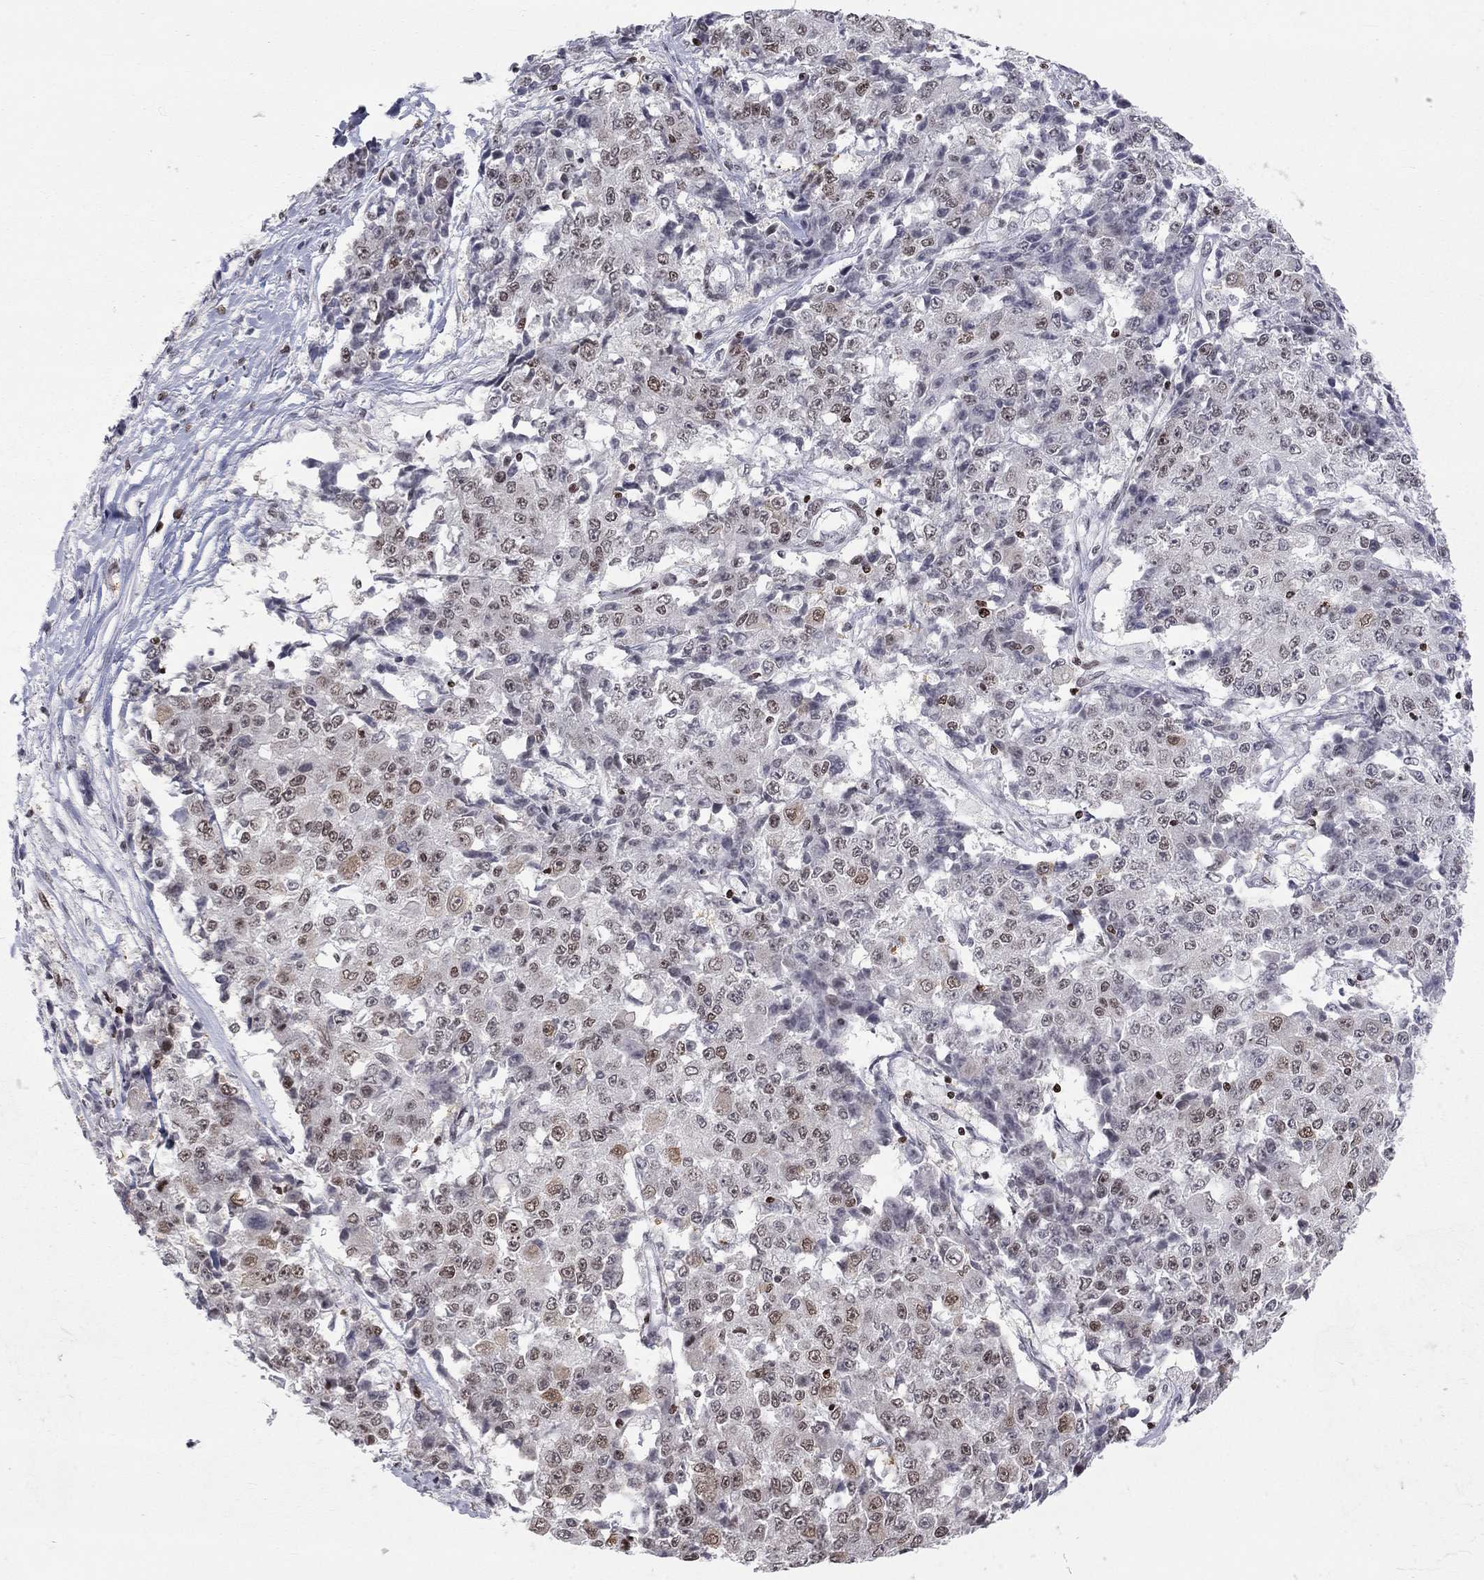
{"staining": {"intensity": "weak", "quantity": "<25%", "location": "nuclear"}, "tissue": "ovarian cancer", "cell_type": "Tumor cells", "image_type": "cancer", "snomed": [{"axis": "morphology", "description": "Carcinoma, endometroid"}, {"axis": "topography", "description": "Ovary"}], "caption": "This is a image of immunohistochemistry (IHC) staining of ovarian cancer, which shows no staining in tumor cells. (IHC, brightfield microscopy, high magnification).", "gene": "H2AX", "patient": {"sex": "female", "age": 42}}